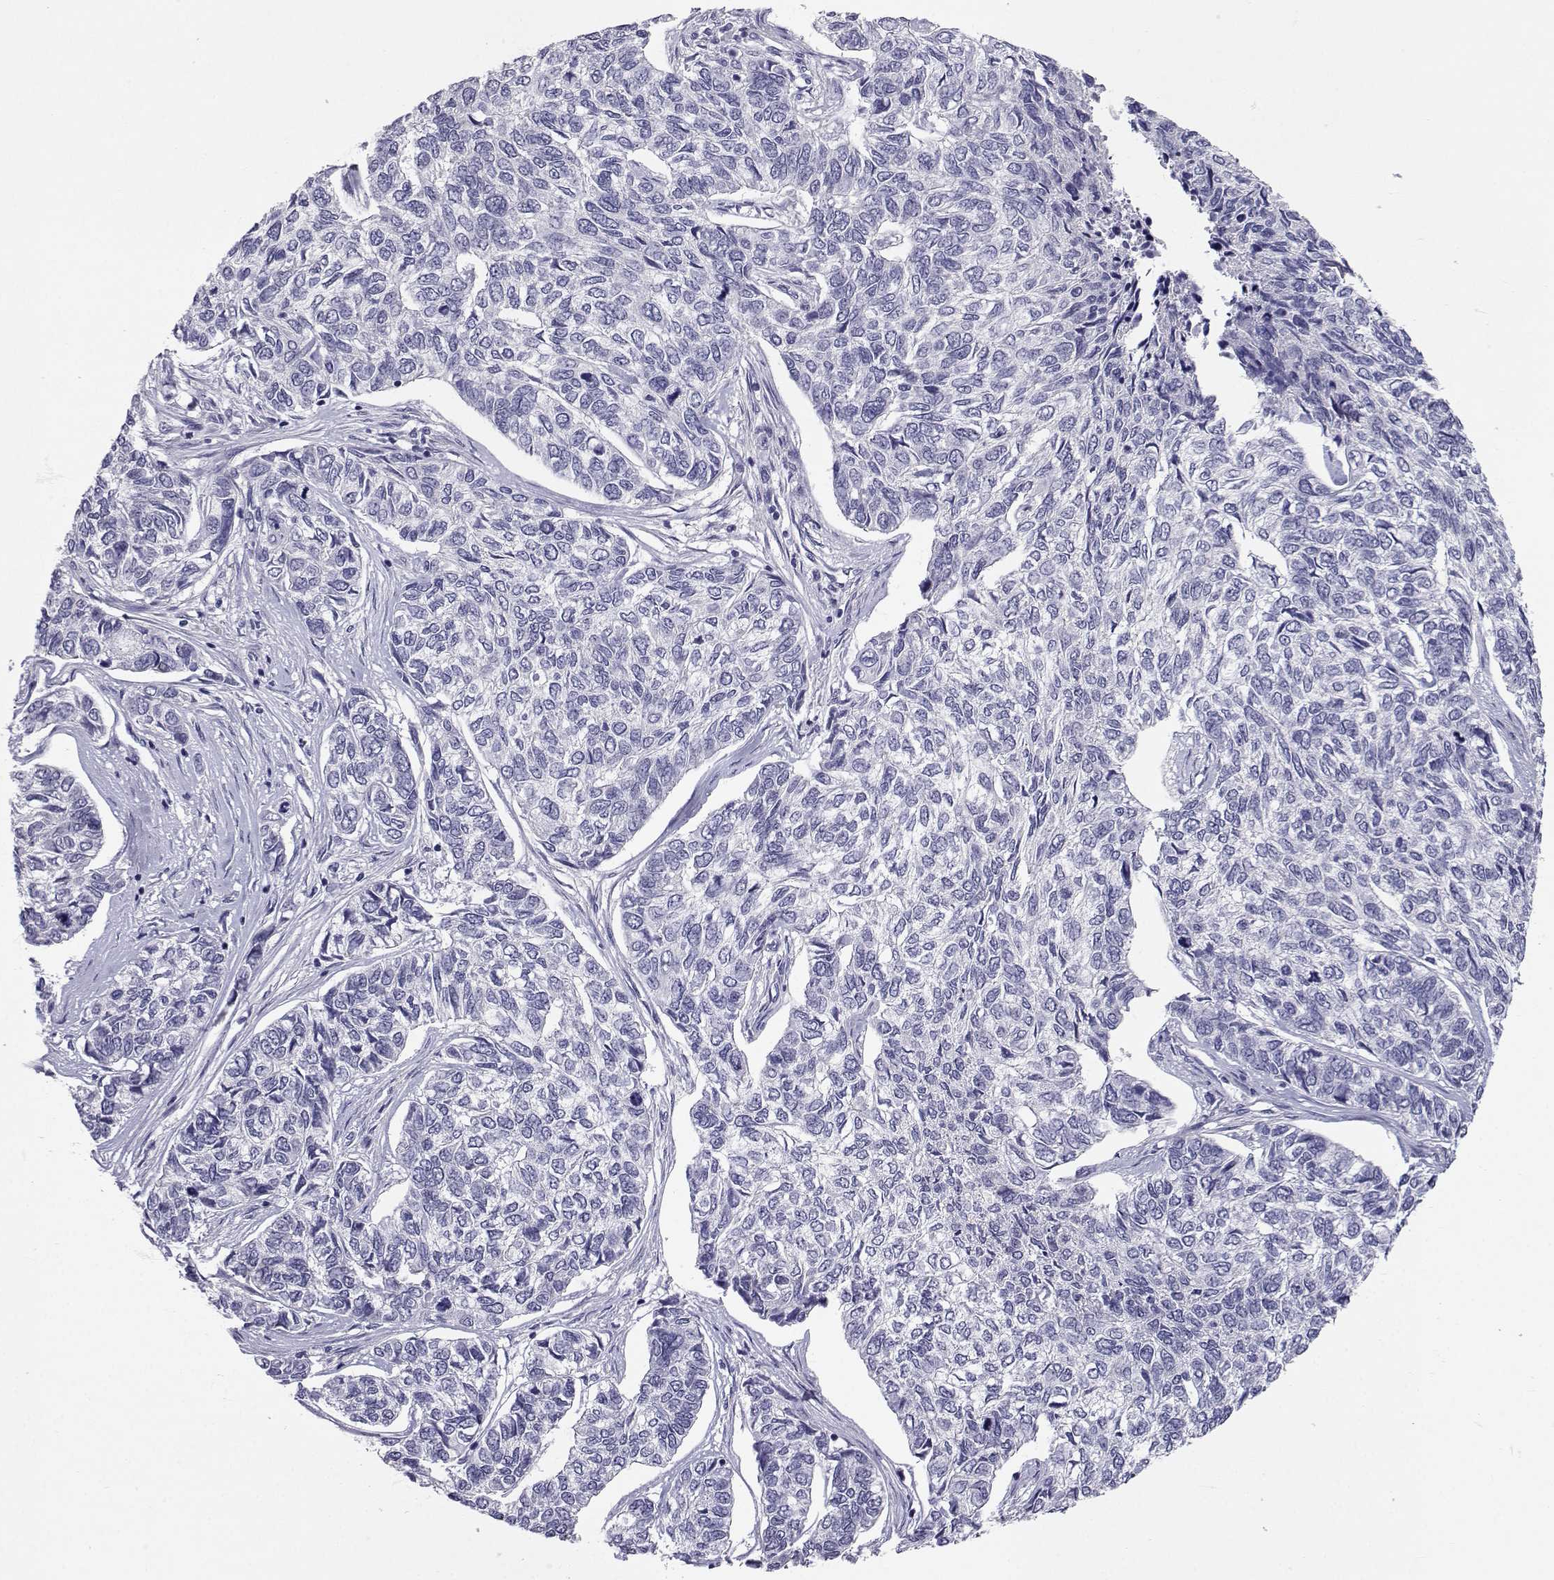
{"staining": {"intensity": "negative", "quantity": "none", "location": "none"}, "tissue": "skin cancer", "cell_type": "Tumor cells", "image_type": "cancer", "snomed": [{"axis": "morphology", "description": "Basal cell carcinoma"}, {"axis": "topography", "description": "Skin"}], "caption": "The micrograph displays no significant positivity in tumor cells of skin cancer (basal cell carcinoma). (Immunohistochemistry, brightfield microscopy, high magnification).", "gene": "SLC6A3", "patient": {"sex": "female", "age": 65}}